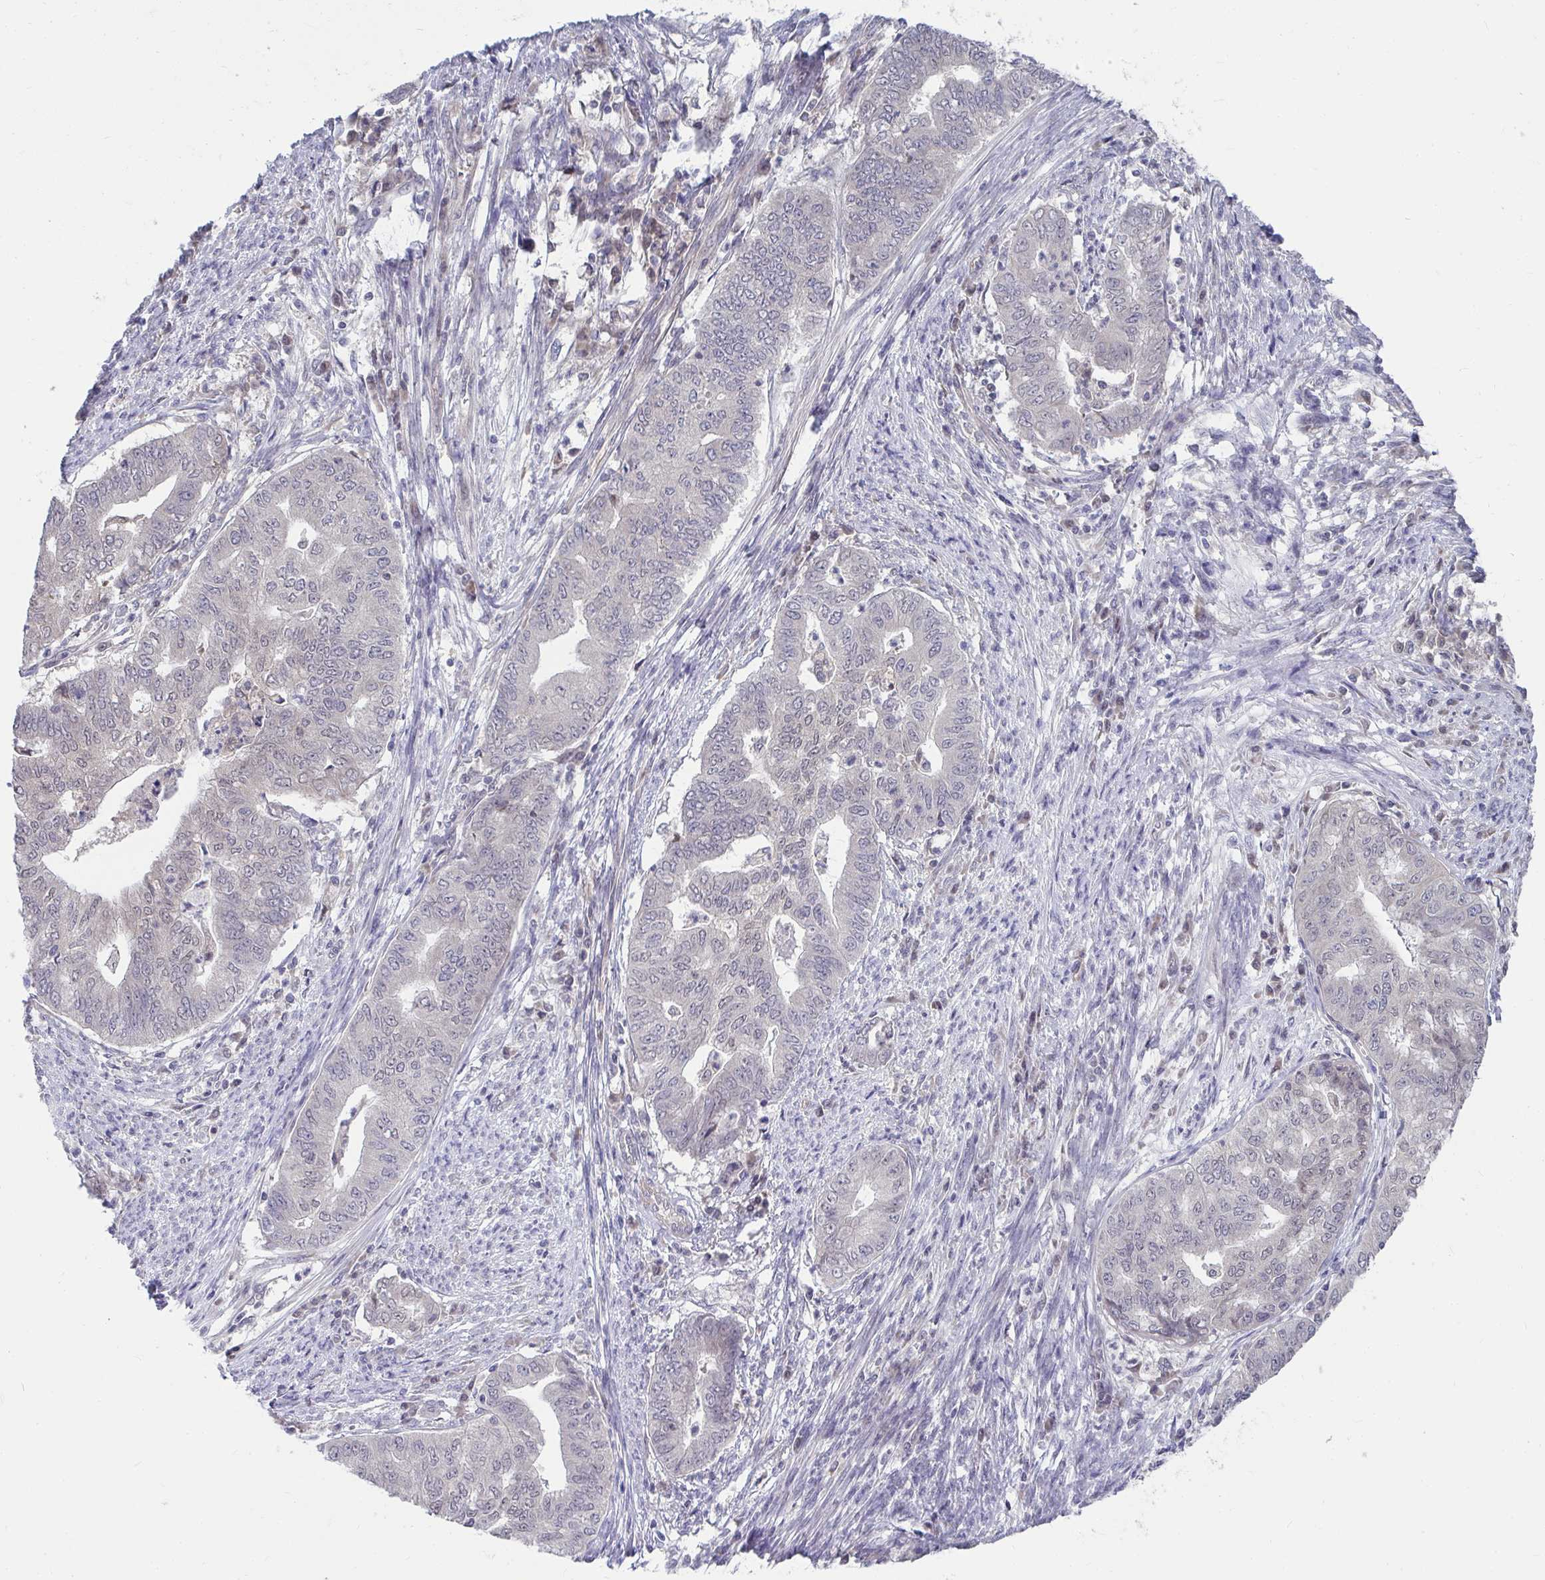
{"staining": {"intensity": "negative", "quantity": "none", "location": "none"}, "tissue": "endometrial cancer", "cell_type": "Tumor cells", "image_type": "cancer", "snomed": [{"axis": "morphology", "description": "Adenocarcinoma, NOS"}, {"axis": "topography", "description": "Endometrium"}], "caption": "Immunohistochemistry of endometrial adenocarcinoma demonstrates no staining in tumor cells.", "gene": "MROH8", "patient": {"sex": "female", "age": 79}}